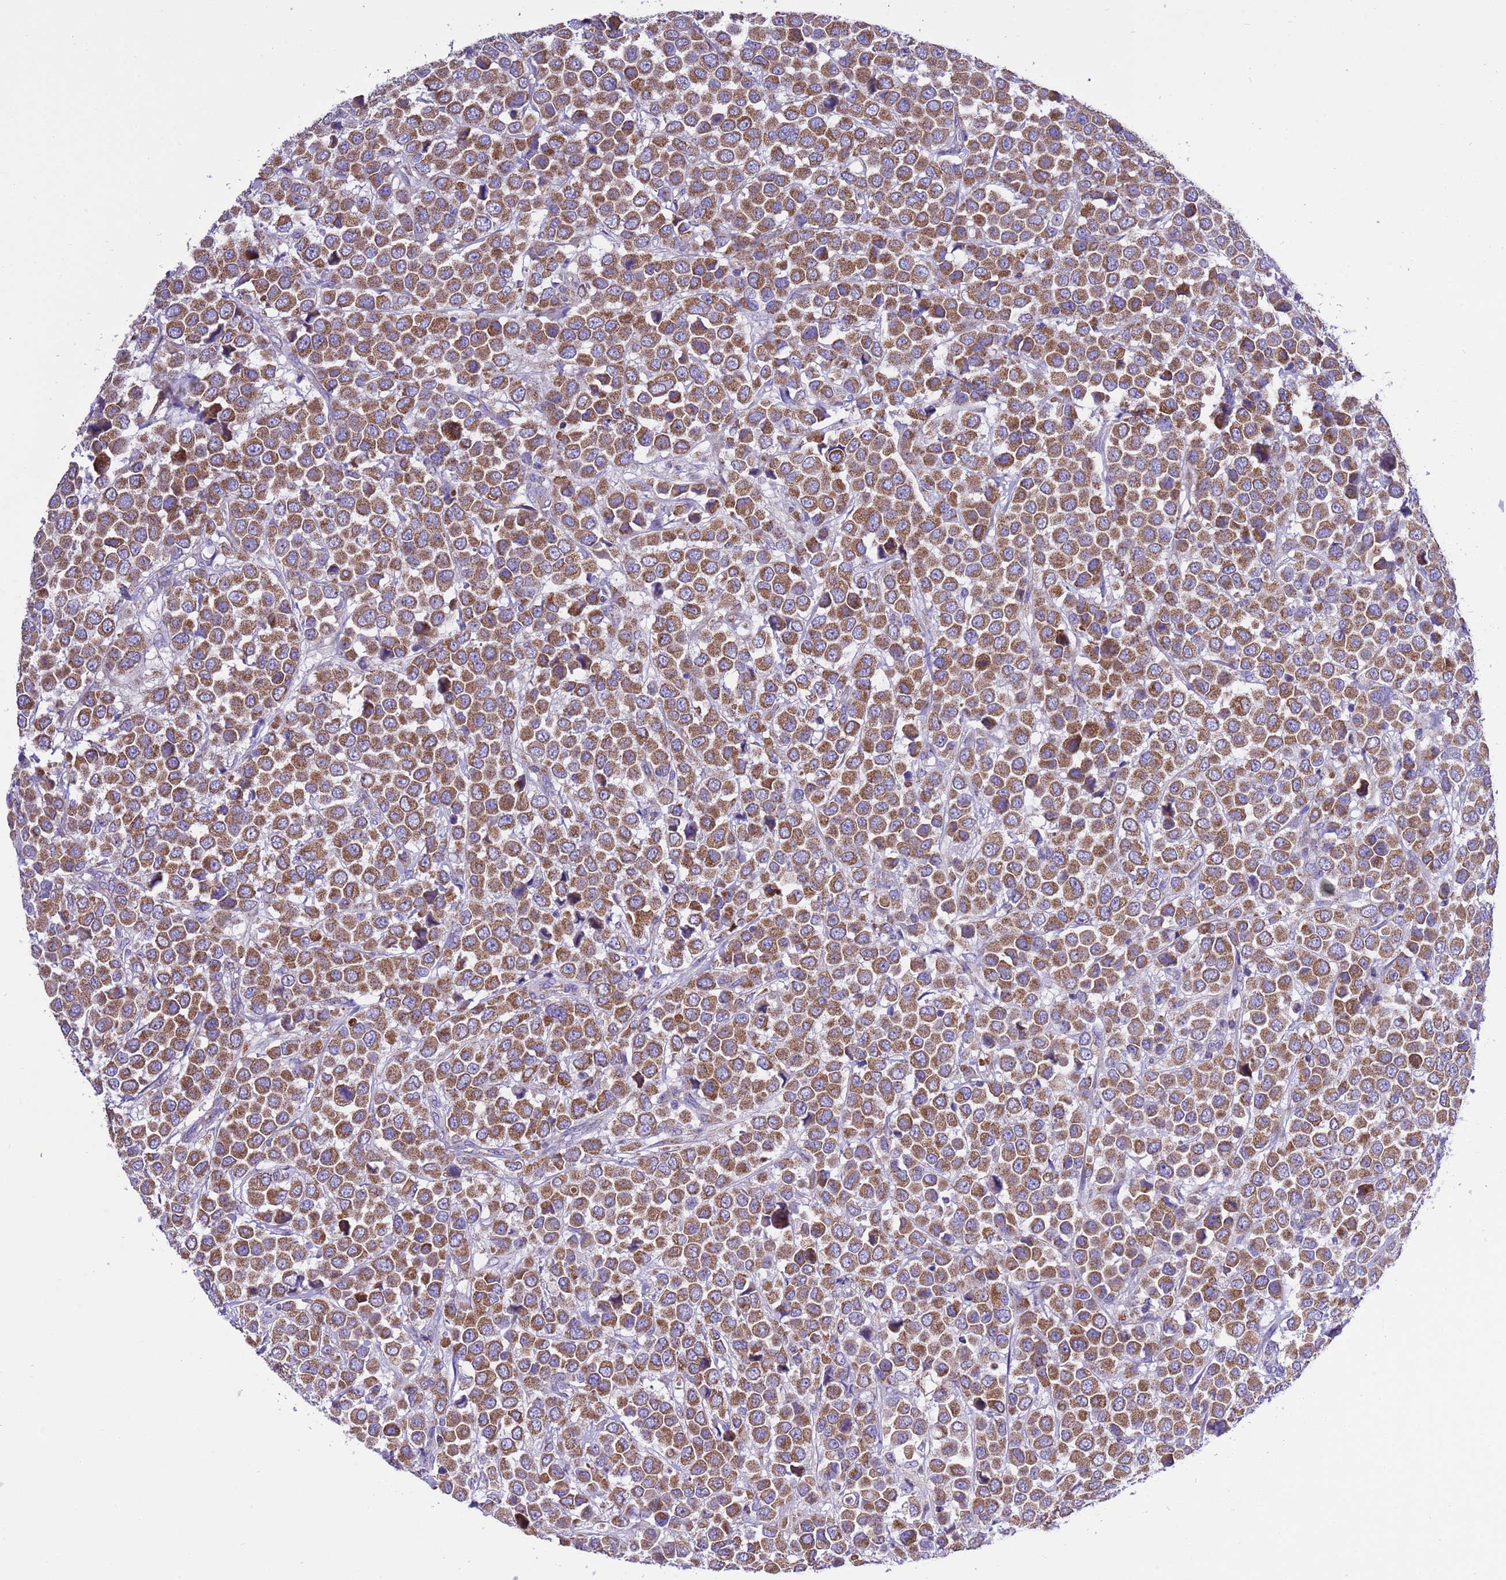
{"staining": {"intensity": "moderate", "quantity": ">75%", "location": "cytoplasmic/membranous"}, "tissue": "breast cancer", "cell_type": "Tumor cells", "image_type": "cancer", "snomed": [{"axis": "morphology", "description": "Duct carcinoma"}, {"axis": "topography", "description": "Breast"}], "caption": "Intraductal carcinoma (breast) was stained to show a protein in brown. There is medium levels of moderate cytoplasmic/membranous staining in about >75% of tumor cells. (Stains: DAB in brown, nuclei in blue, Microscopy: brightfield microscopy at high magnification).", "gene": "CCDC191", "patient": {"sex": "female", "age": 61}}